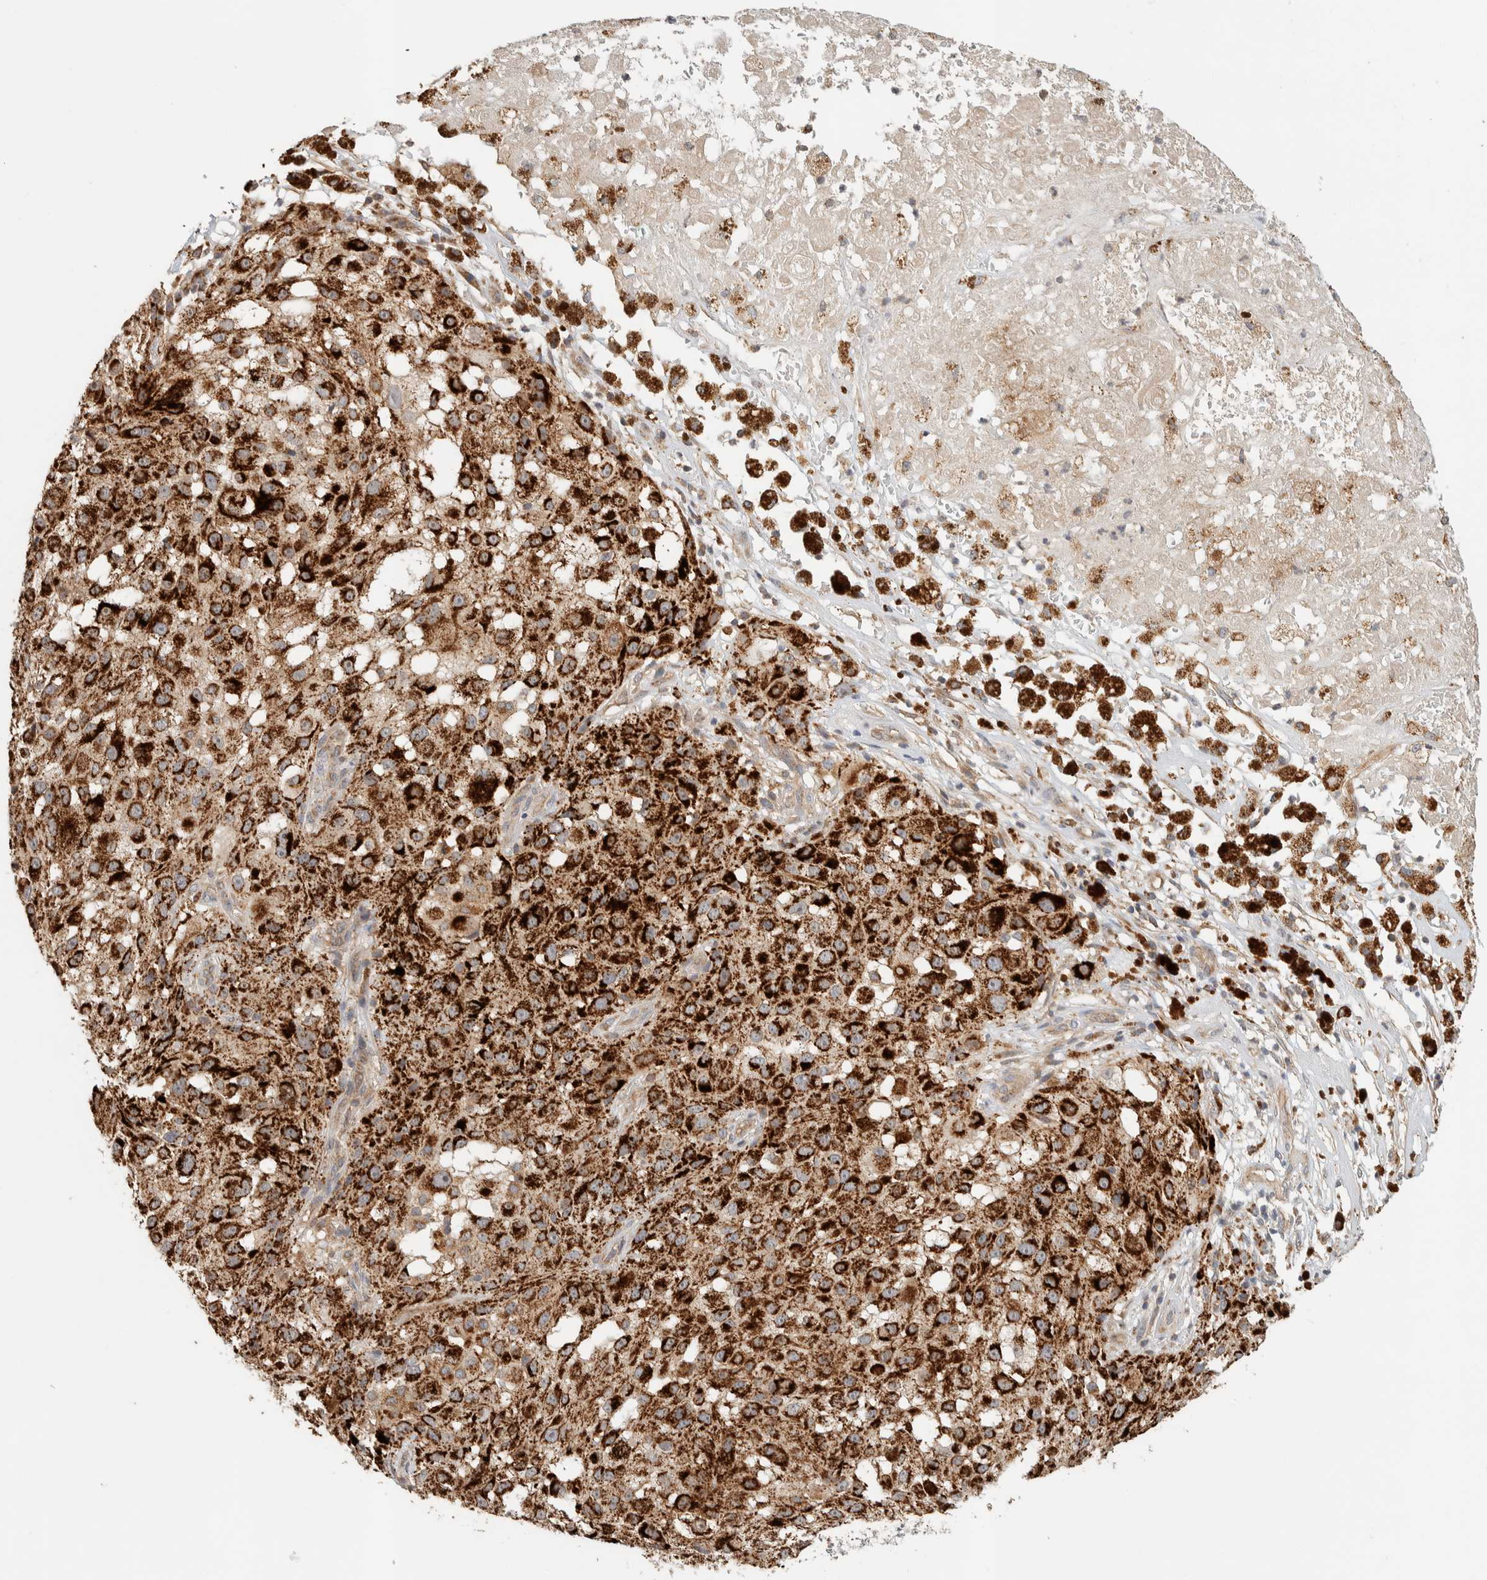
{"staining": {"intensity": "strong", "quantity": ">75%", "location": "cytoplasmic/membranous"}, "tissue": "melanoma", "cell_type": "Tumor cells", "image_type": "cancer", "snomed": [{"axis": "morphology", "description": "Necrosis, NOS"}, {"axis": "morphology", "description": "Malignant melanoma, NOS"}, {"axis": "topography", "description": "Skin"}], "caption": "Immunohistochemistry (DAB (3,3'-diaminobenzidine)) staining of malignant melanoma reveals strong cytoplasmic/membranous protein expression in about >75% of tumor cells.", "gene": "PDE7B", "patient": {"sex": "female", "age": 87}}